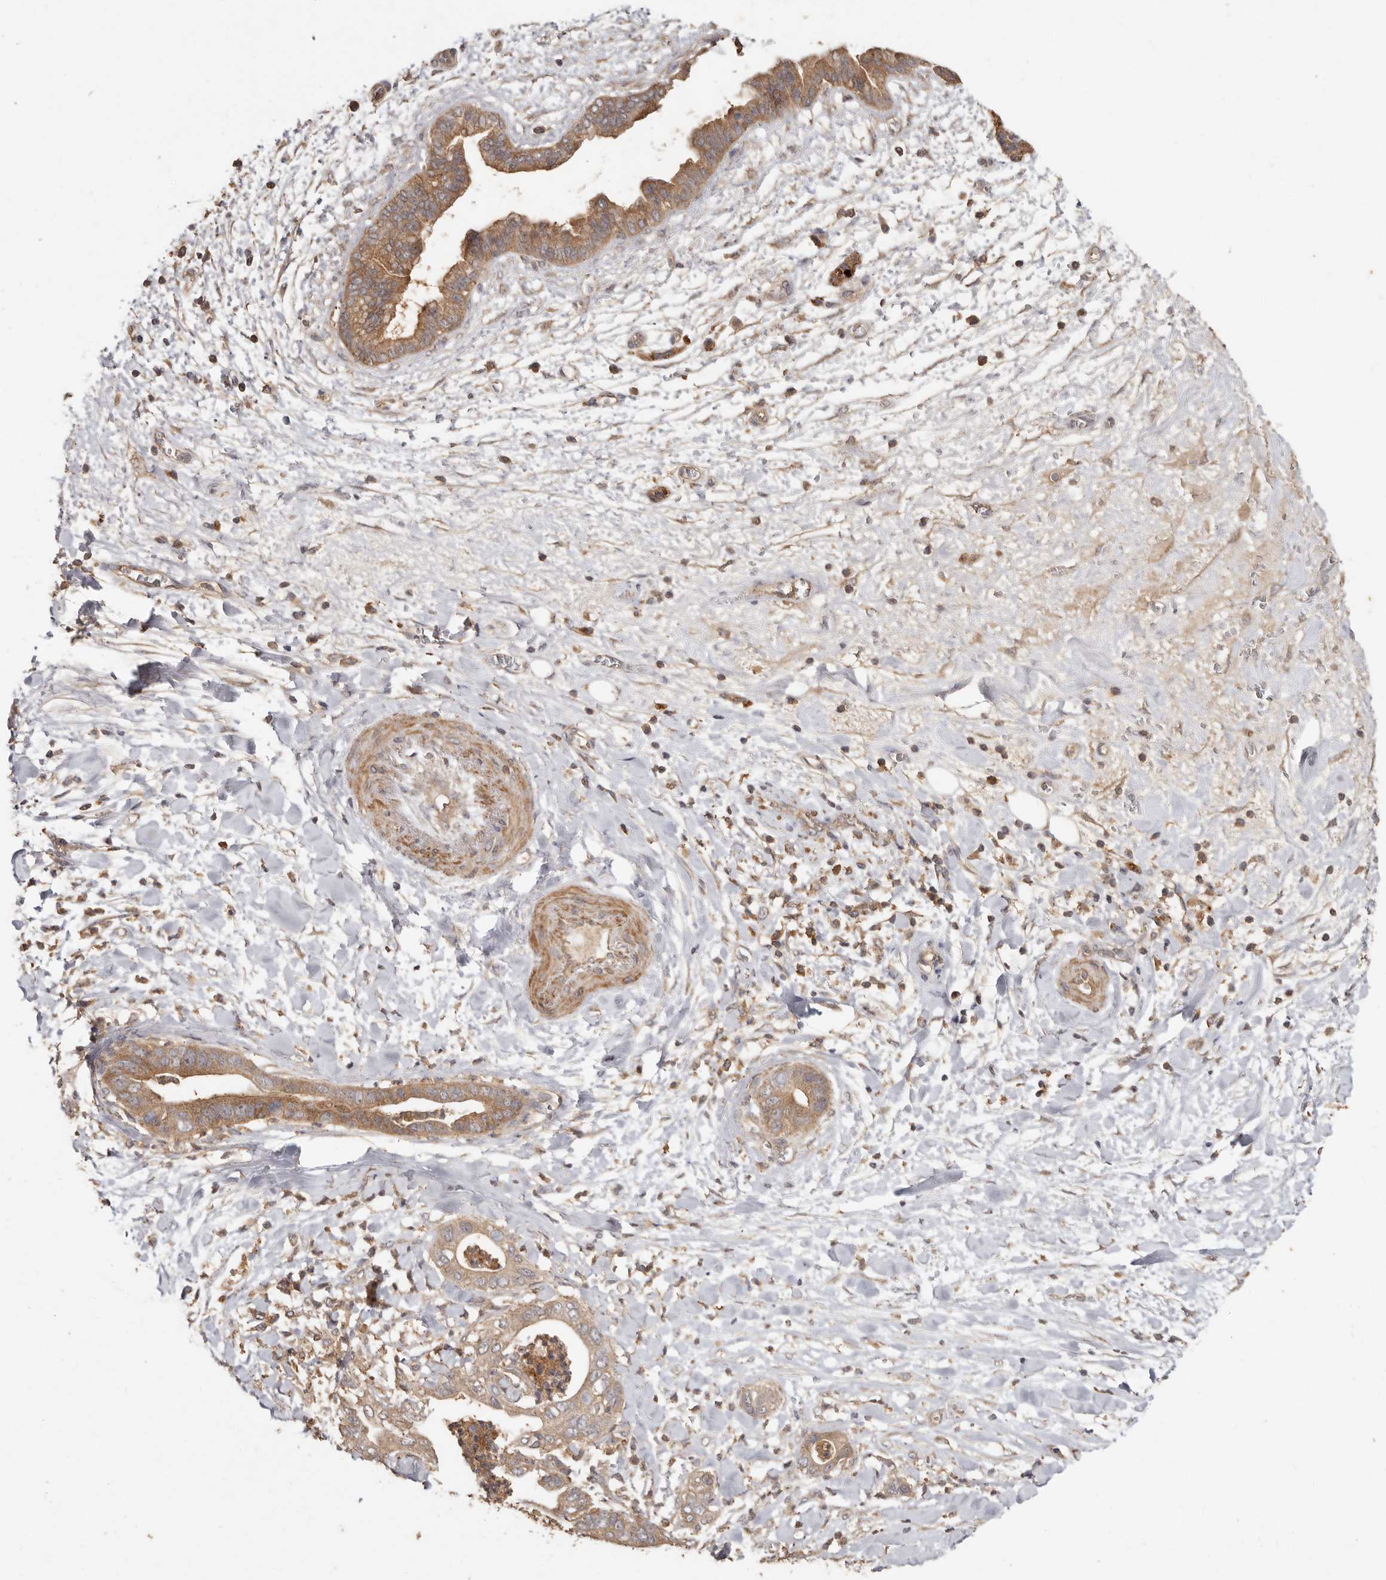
{"staining": {"intensity": "moderate", "quantity": ">75%", "location": "cytoplasmic/membranous"}, "tissue": "pancreatic cancer", "cell_type": "Tumor cells", "image_type": "cancer", "snomed": [{"axis": "morphology", "description": "Adenocarcinoma, NOS"}, {"axis": "topography", "description": "Pancreas"}], "caption": "DAB (3,3'-diaminobenzidine) immunohistochemical staining of pancreatic adenocarcinoma displays moderate cytoplasmic/membranous protein staining in approximately >75% of tumor cells.", "gene": "RWDD1", "patient": {"sex": "female", "age": 78}}